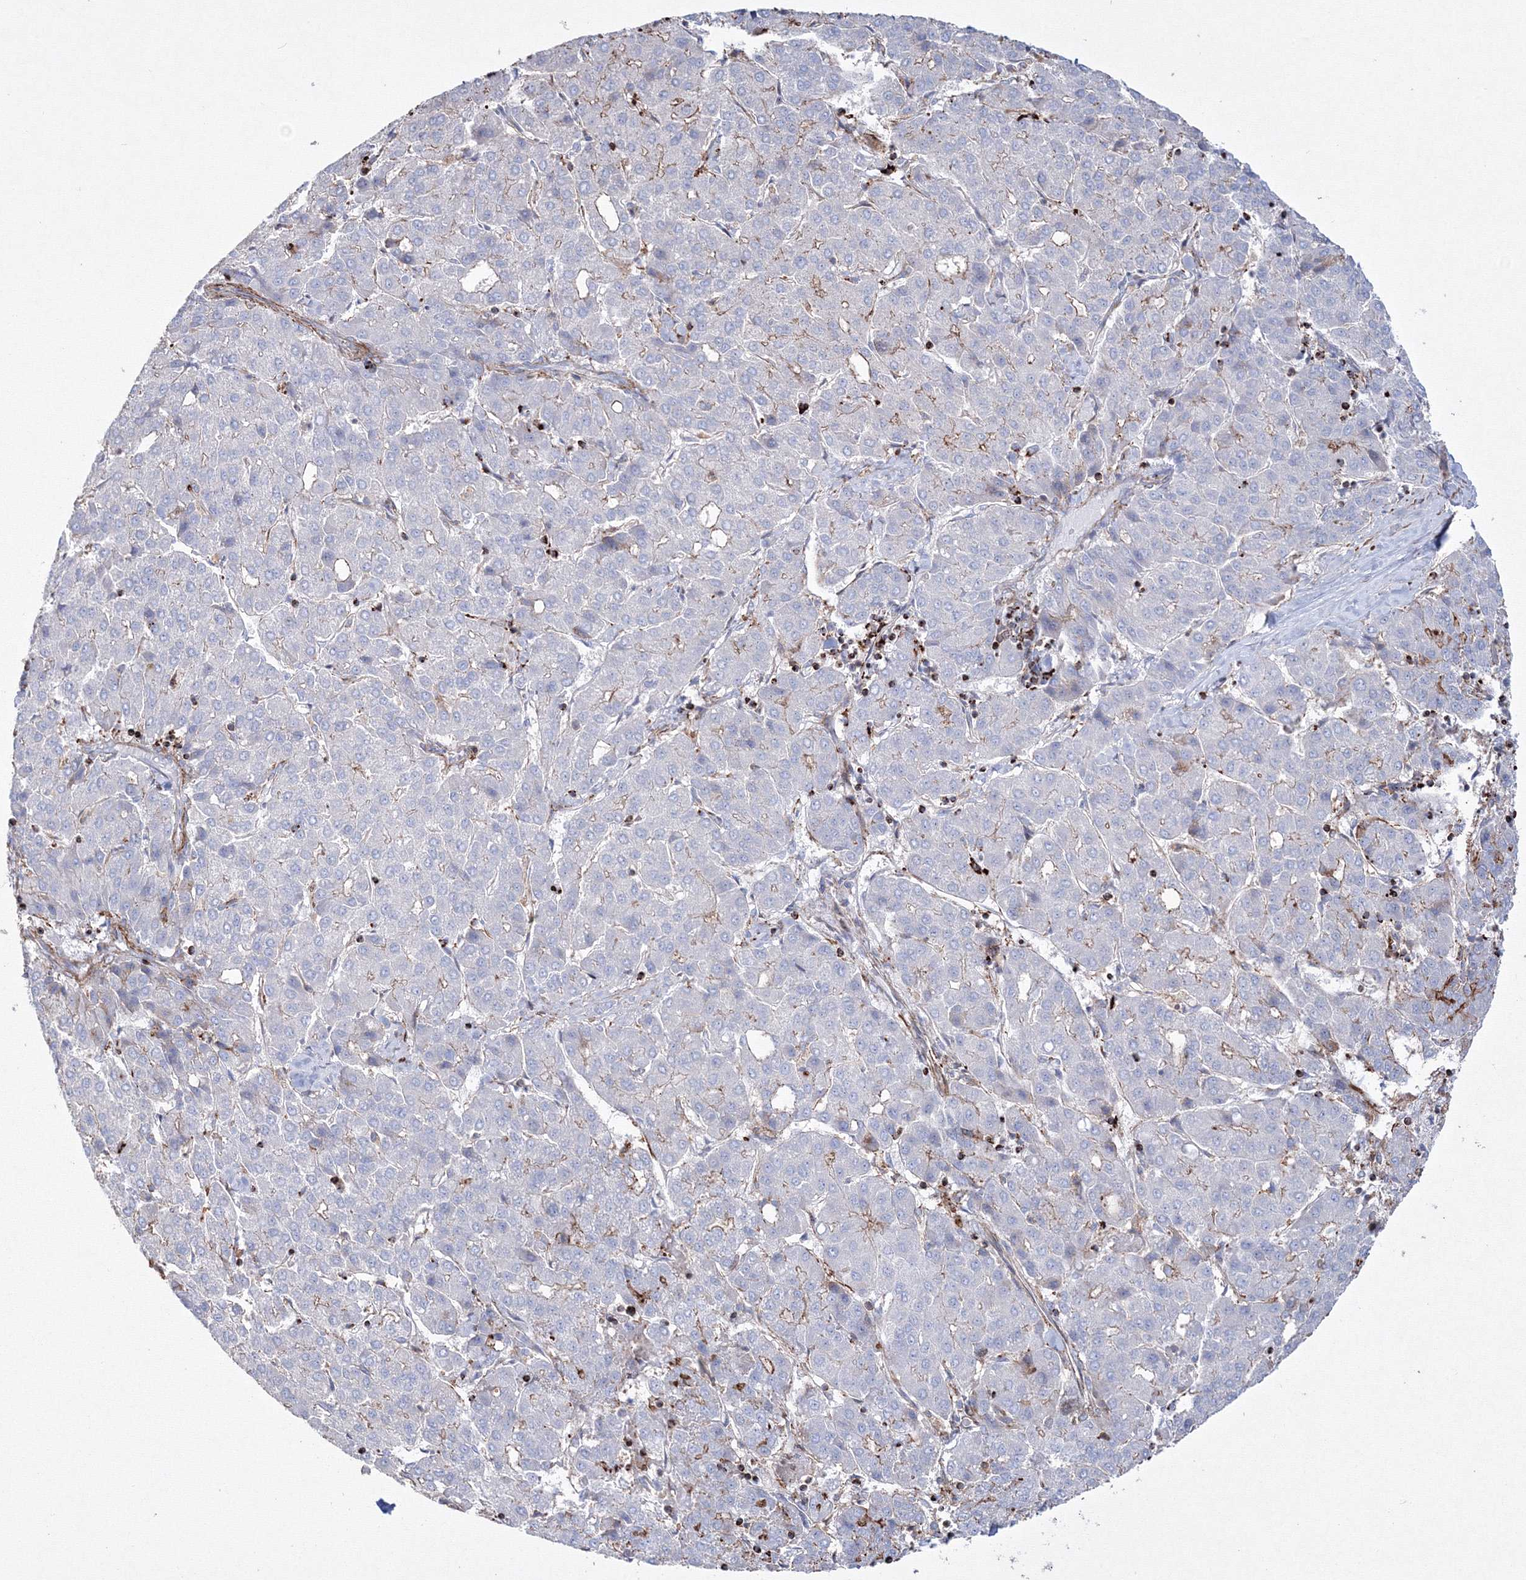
{"staining": {"intensity": "weak", "quantity": "<25%", "location": "cytoplasmic/membranous"}, "tissue": "liver cancer", "cell_type": "Tumor cells", "image_type": "cancer", "snomed": [{"axis": "morphology", "description": "Carcinoma, Hepatocellular, NOS"}, {"axis": "topography", "description": "Liver"}], "caption": "Photomicrograph shows no significant protein expression in tumor cells of liver cancer (hepatocellular carcinoma).", "gene": "GPR82", "patient": {"sex": "male", "age": 65}}